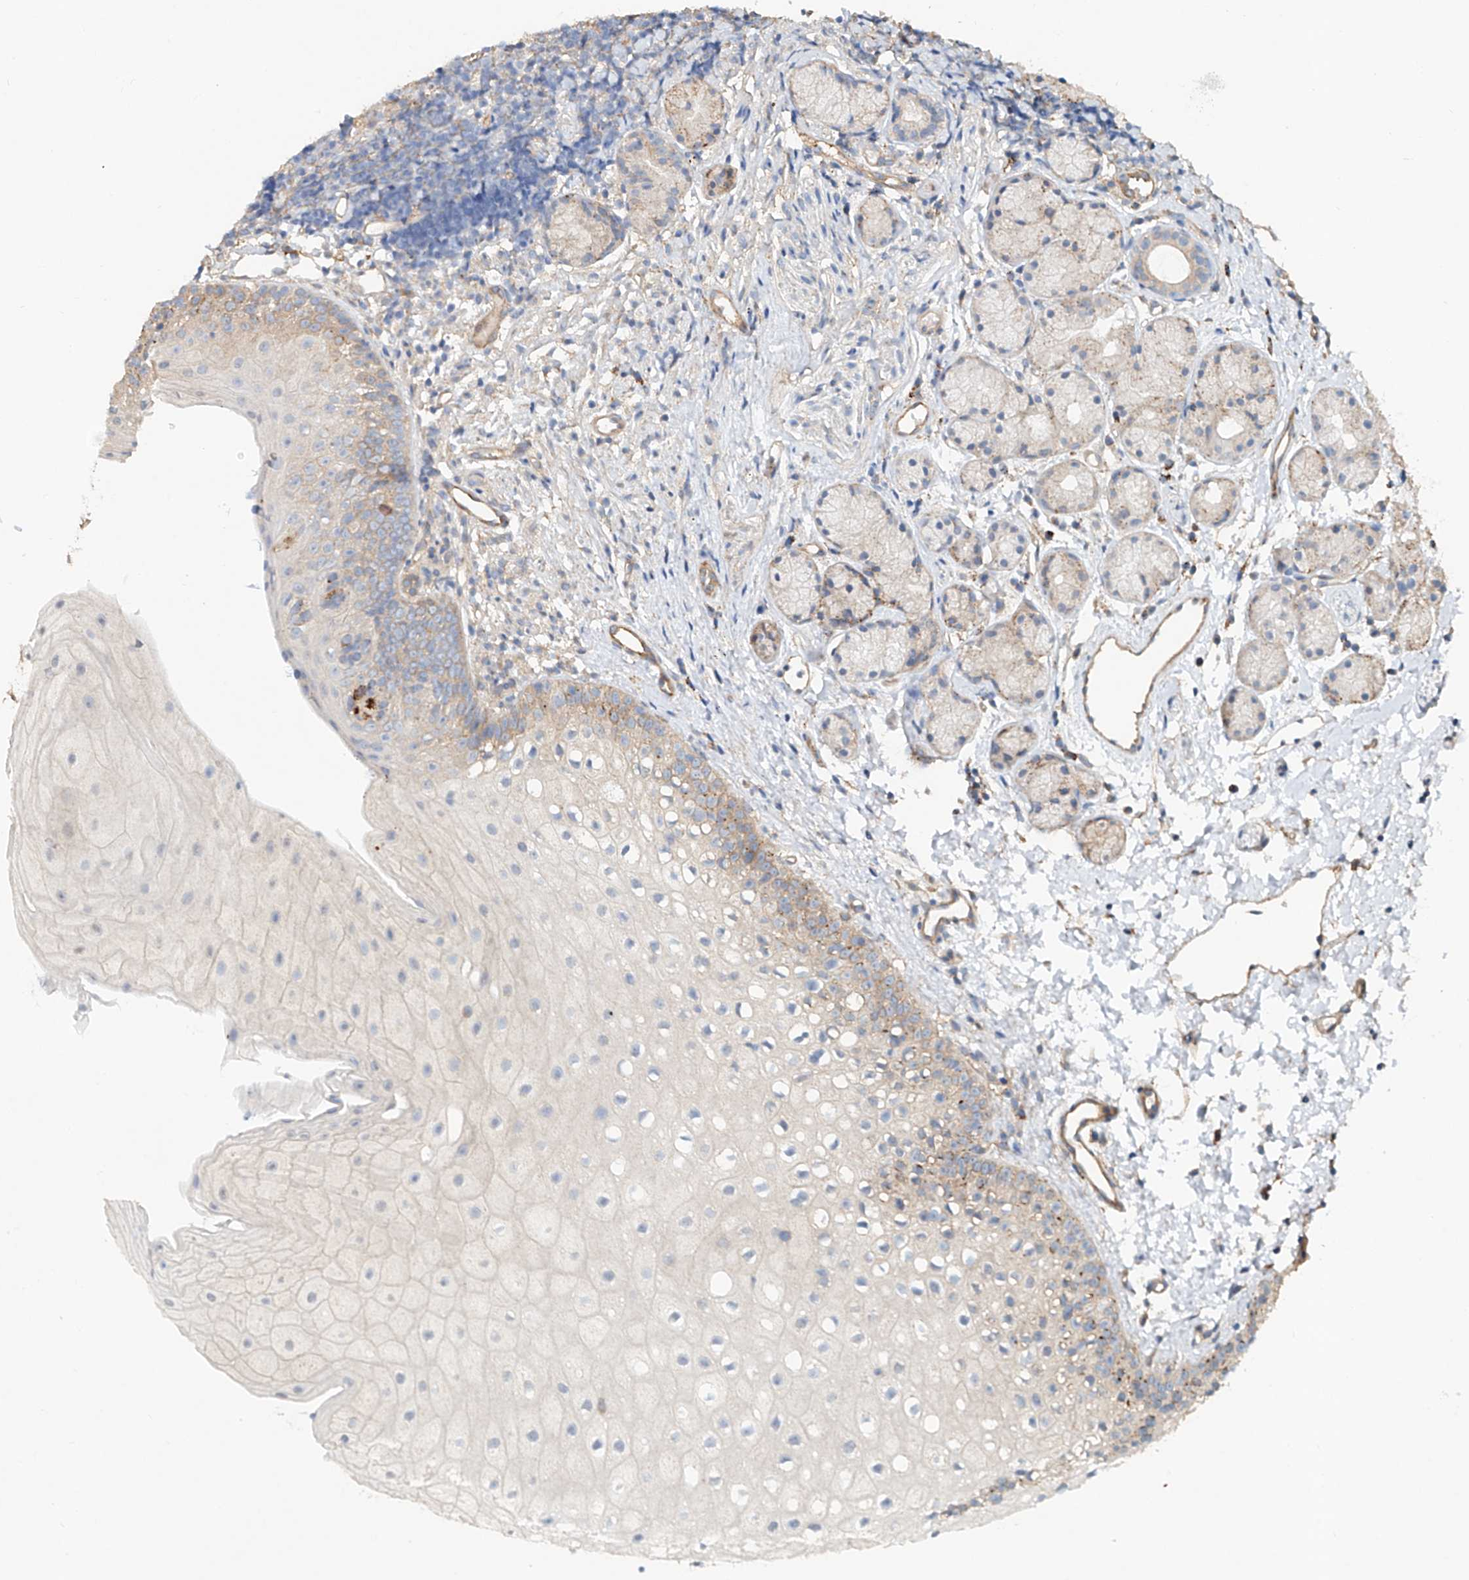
{"staining": {"intensity": "moderate", "quantity": "<25%", "location": "cytoplasmic/membranous"}, "tissue": "oral mucosa", "cell_type": "Squamous epithelial cells", "image_type": "normal", "snomed": [{"axis": "morphology", "description": "Normal tissue, NOS"}, {"axis": "topography", "description": "Oral tissue"}], "caption": "Immunohistochemistry (IHC) (DAB) staining of normal oral mucosa reveals moderate cytoplasmic/membranous protein staining in about <25% of squamous epithelial cells.", "gene": "TRIM47", "patient": {"sex": "male", "age": 28}}